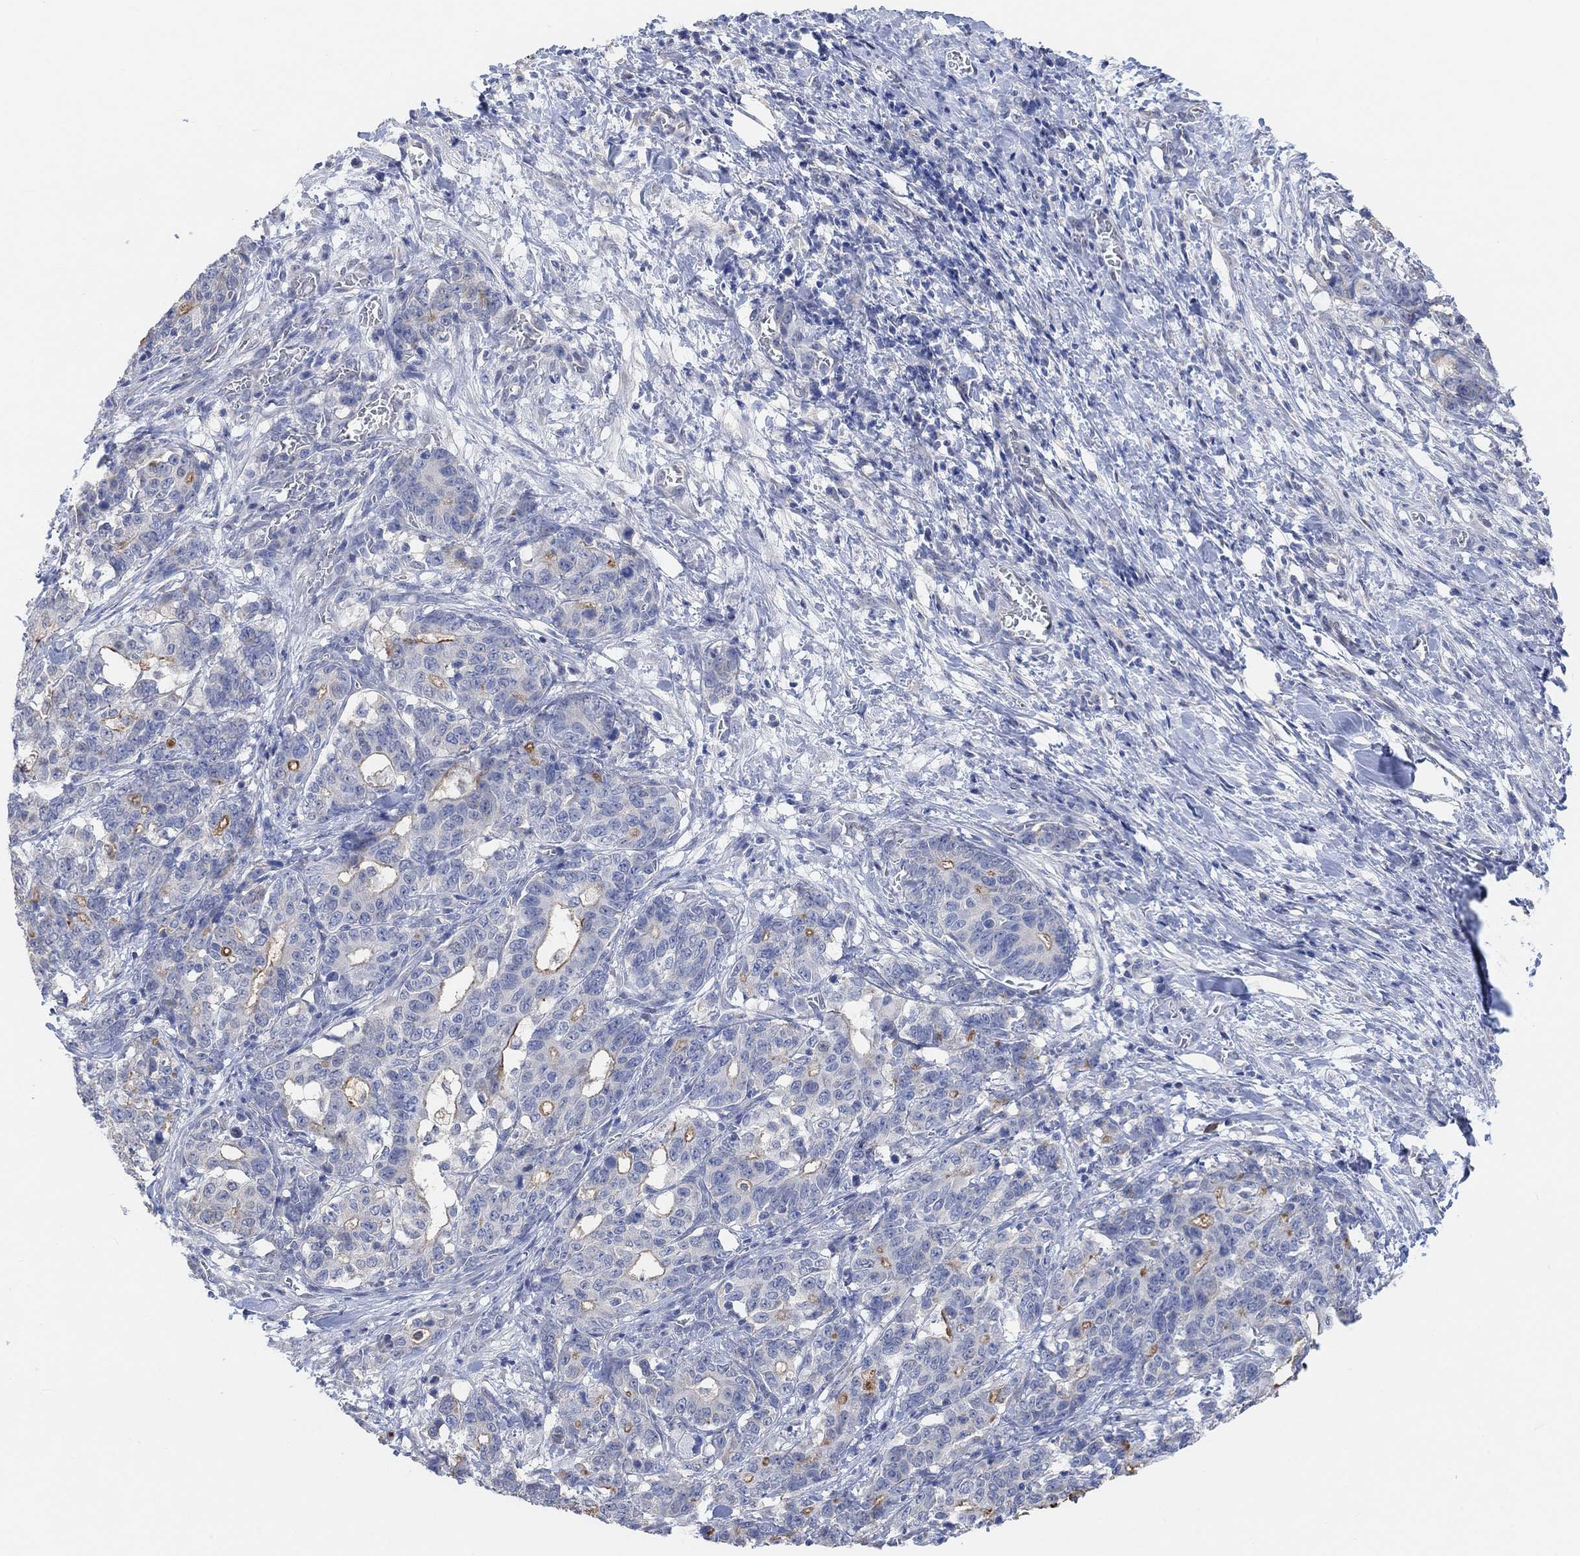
{"staining": {"intensity": "strong", "quantity": "25%-75%", "location": "cytoplasmic/membranous"}, "tissue": "stomach cancer", "cell_type": "Tumor cells", "image_type": "cancer", "snomed": [{"axis": "morphology", "description": "Normal tissue, NOS"}, {"axis": "morphology", "description": "Adenocarcinoma, NOS"}, {"axis": "topography", "description": "Stomach"}], "caption": "This histopathology image displays IHC staining of human stomach cancer (adenocarcinoma), with high strong cytoplasmic/membranous staining in approximately 25%-75% of tumor cells.", "gene": "MUC1", "patient": {"sex": "female", "age": 64}}